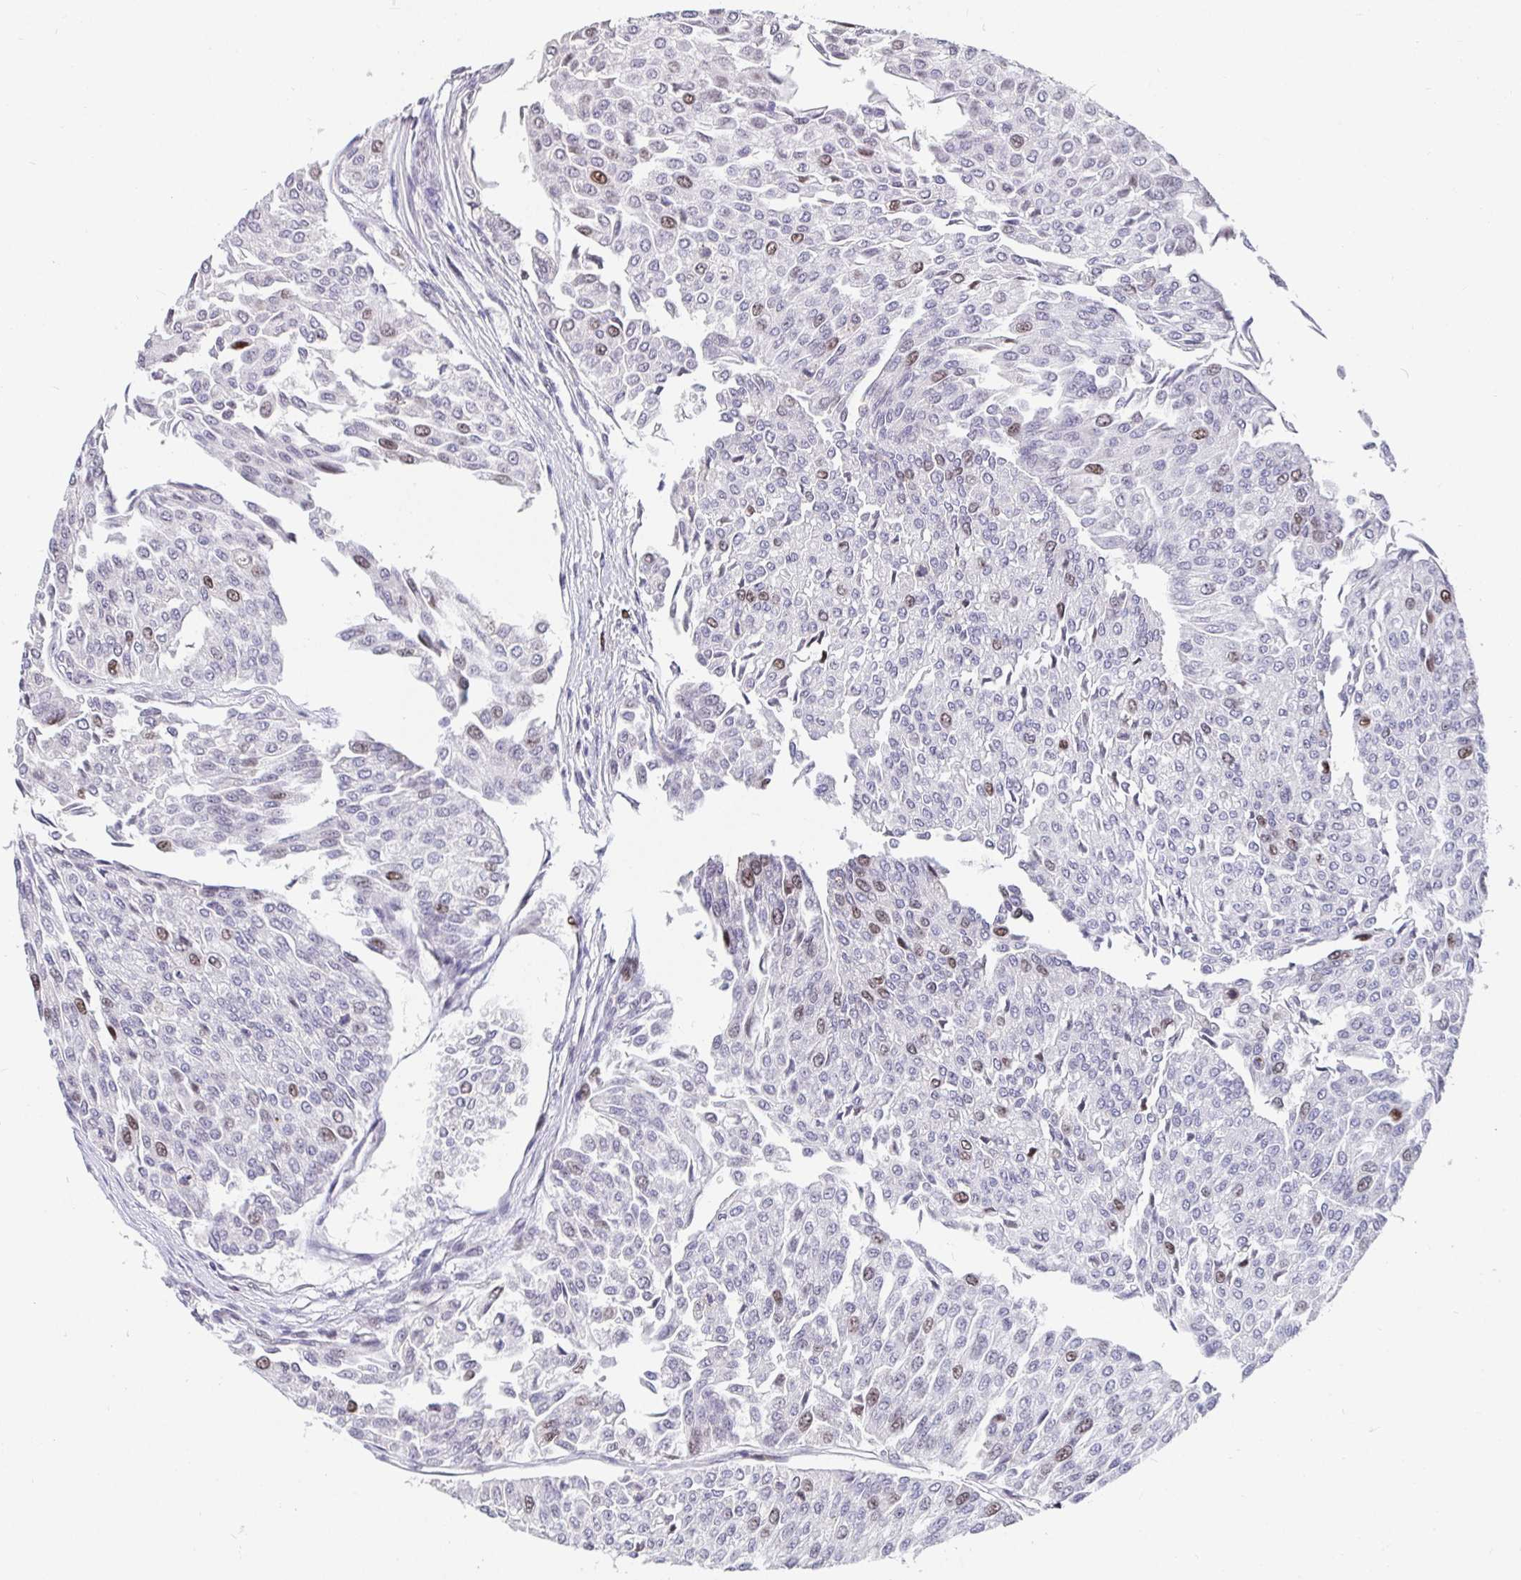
{"staining": {"intensity": "strong", "quantity": "<25%", "location": "nuclear"}, "tissue": "urothelial cancer", "cell_type": "Tumor cells", "image_type": "cancer", "snomed": [{"axis": "morphology", "description": "Urothelial carcinoma, NOS"}, {"axis": "topography", "description": "Urinary bladder"}], "caption": "Human transitional cell carcinoma stained for a protein (brown) demonstrates strong nuclear positive expression in approximately <25% of tumor cells.", "gene": "ANLN", "patient": {"sex": "male", "age": 67}}